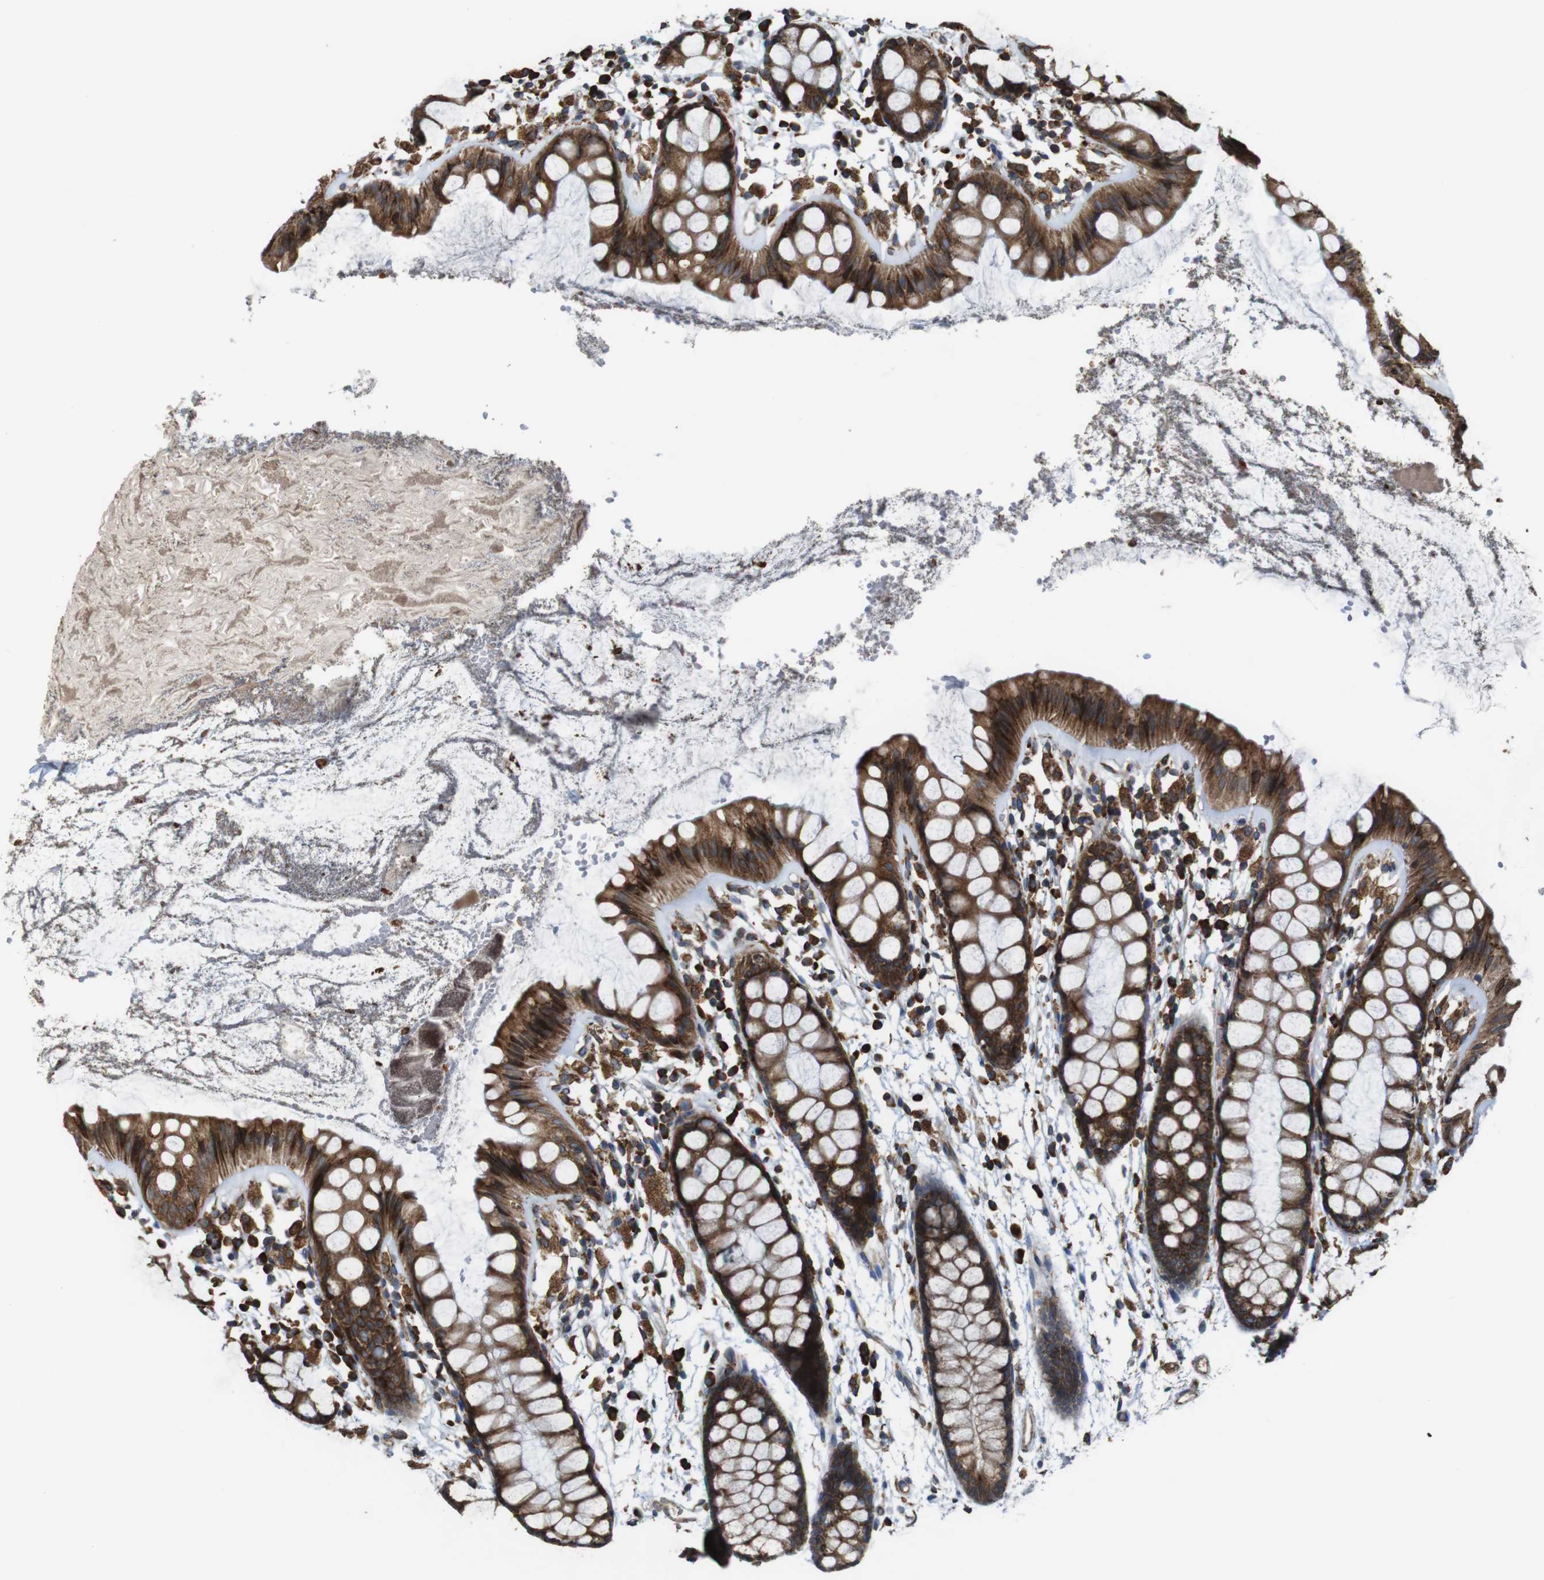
{"staining": {"intensity": "strong", "quantity": ">75%", "location": "cytoplasmic/membranous"}, "tissue": "rectum", "cell_type": "Glandular cells", "image_type": "normal", "snomed": [{"axis": "morphology", "description": "Normal tissue, NOS"}, {"axis": "topography", "description": "Rectum"}], "caption": "Human rectum stained for a protein (brown) demonstrates strong cytoplasmic/membranous positive positivity in approximately >75% of glandular cells.", "gene": "UGGT1", "patient": {"sex": "female", "age": 66}}